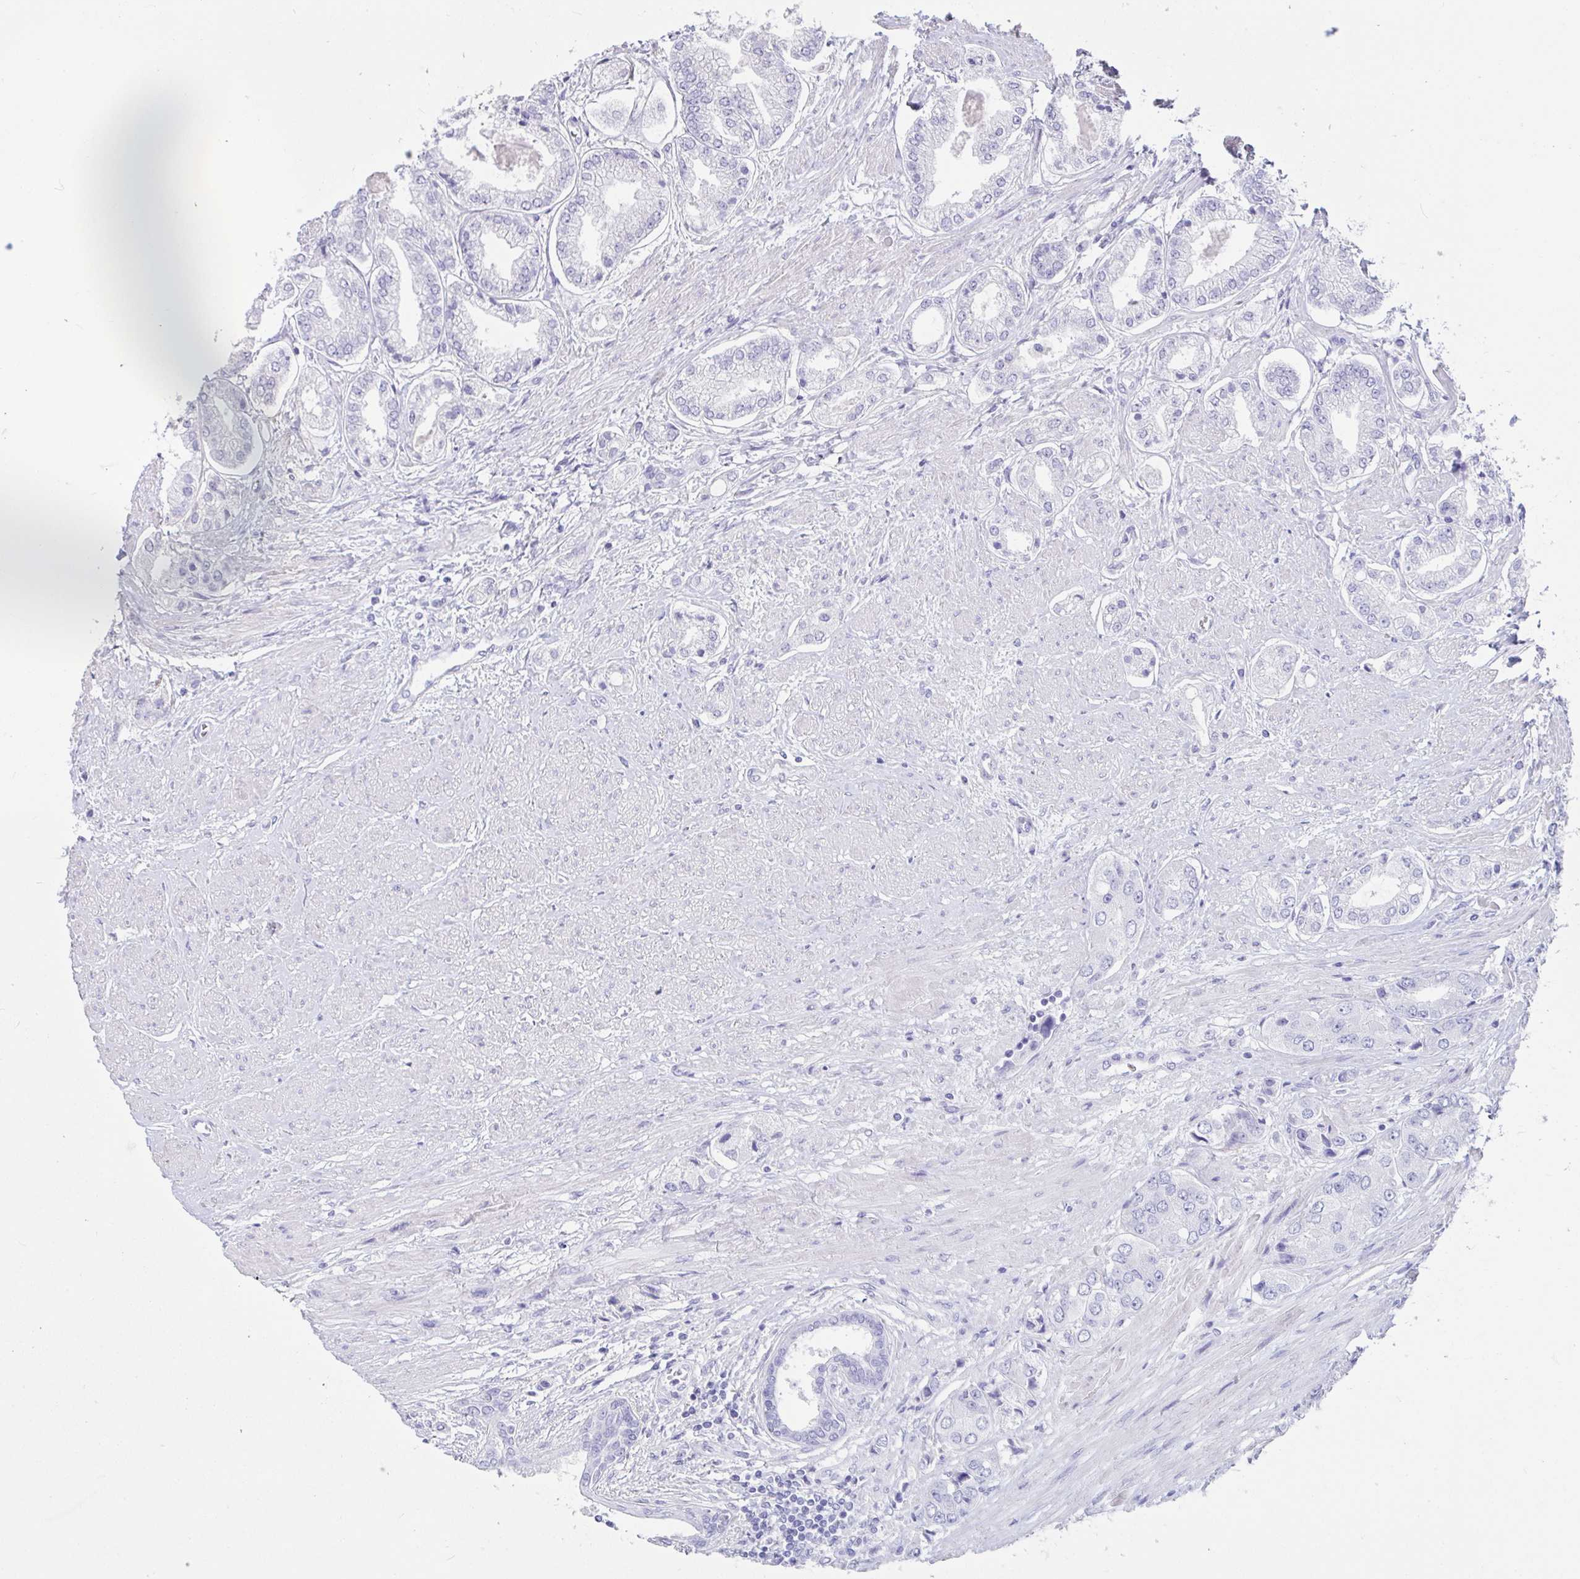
{"staining": {"intensity": "negative", "quantity": "none", "location": "none"}, "tissue": "prostate cancer", "cell_type": "Tumor cells", "image_type": "cancer", "snomed": [{"axis": "morphology", "description": "Adenocarcinoma, Low grade"}, {"axis": "topography", "description": "Prostate"}], "caption": "Protein analysis of prostate cancer (adenocarcinoma (low-grade)) displays no significant staining in tumor cells.", "gene": "TNNC1", "patient": {"sex": "male", "age": 69}}